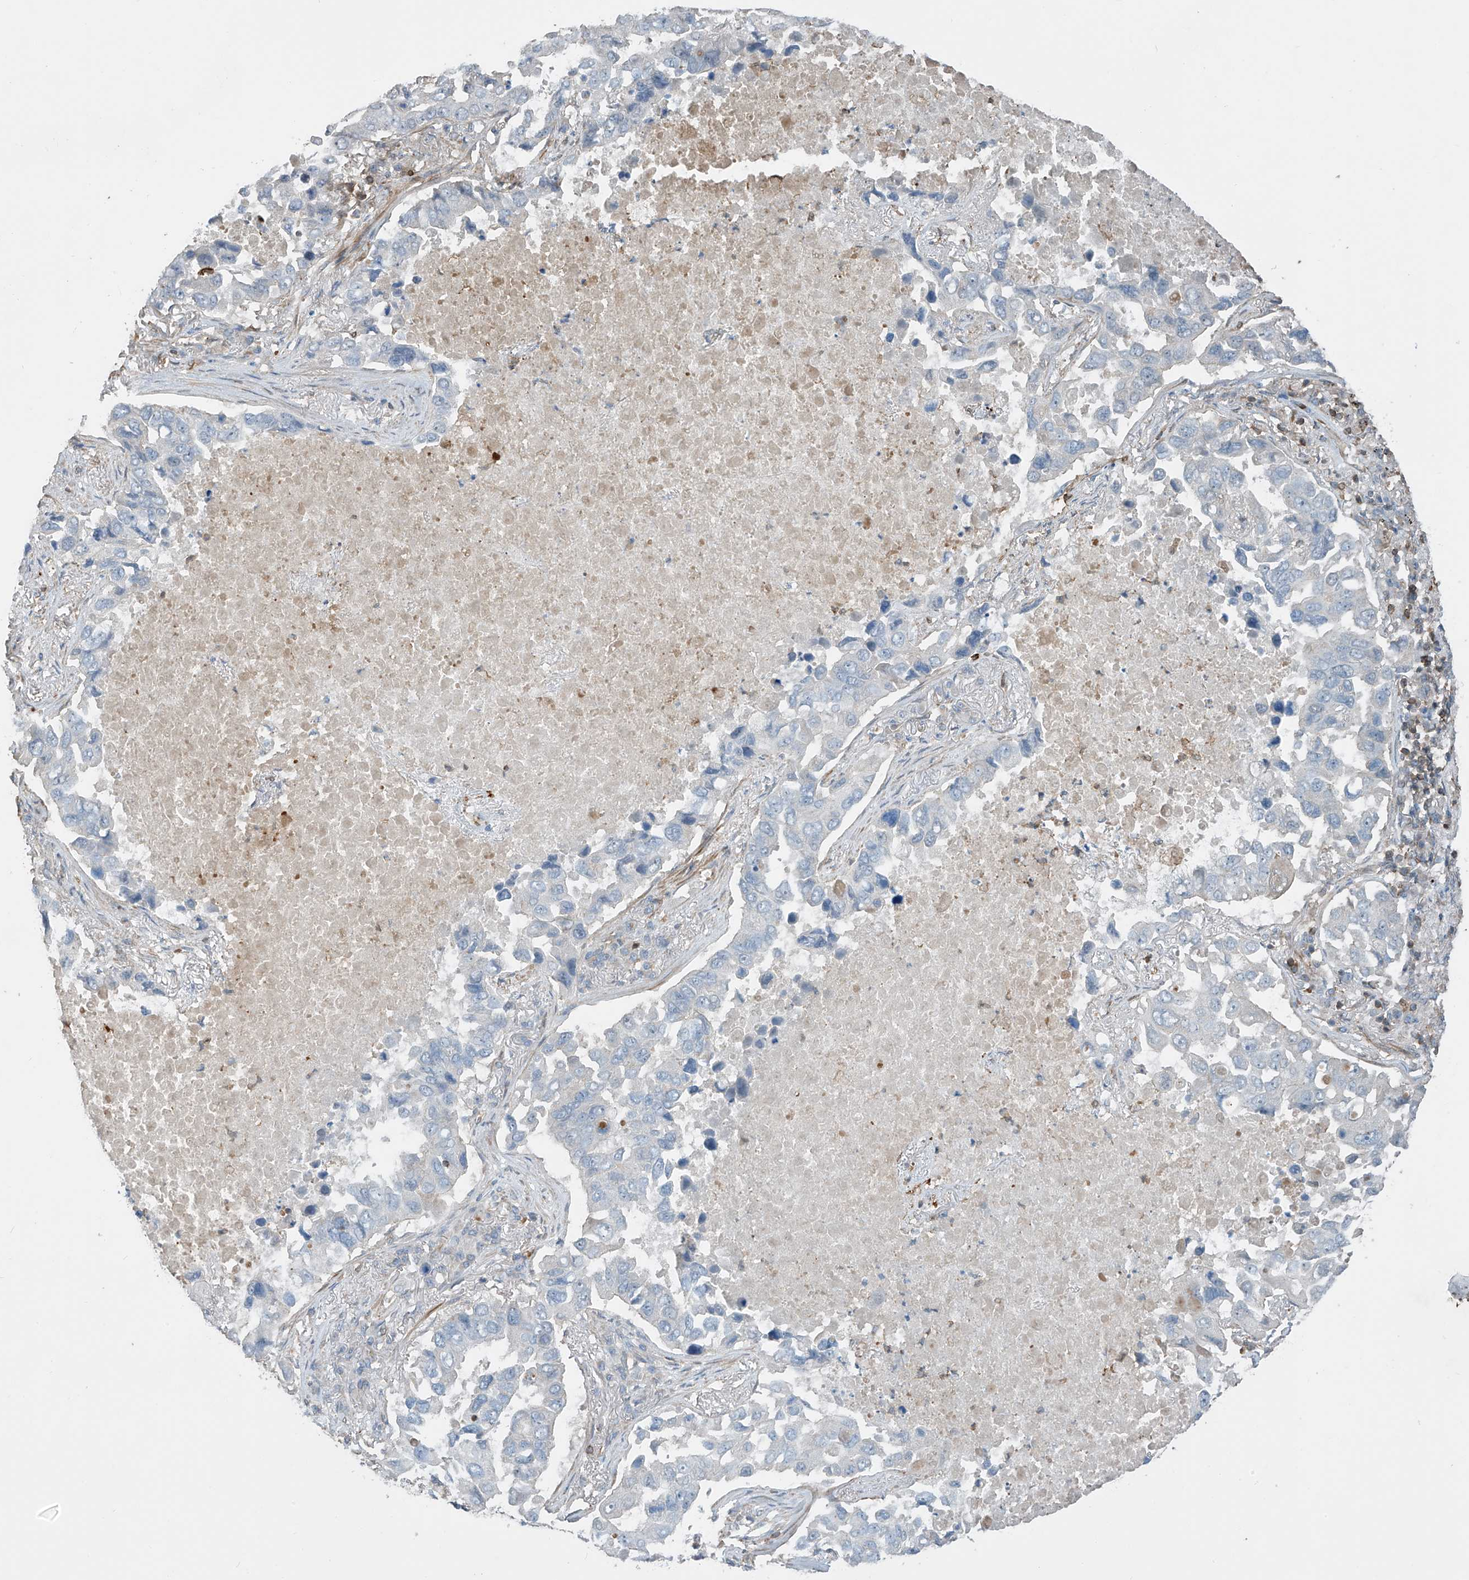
{"staining": {"intensity": "negative", "quantity": "none", "location": "none"}, "tissue": "lung cancer", "cell_type": "Tumor cells", "image_type": "cancer", "snomed": [{"axis": "morphology", "description": "Adenocarcinoma, NOS"}, {"axis": "topography", "description": "Lung"}], "caption": "Protein analysis of lung cancer demonstrates no significant positivity in tumor cells.", "gene": "SH3BGRL3", "patient": {"sex": "male", "age": 64}}